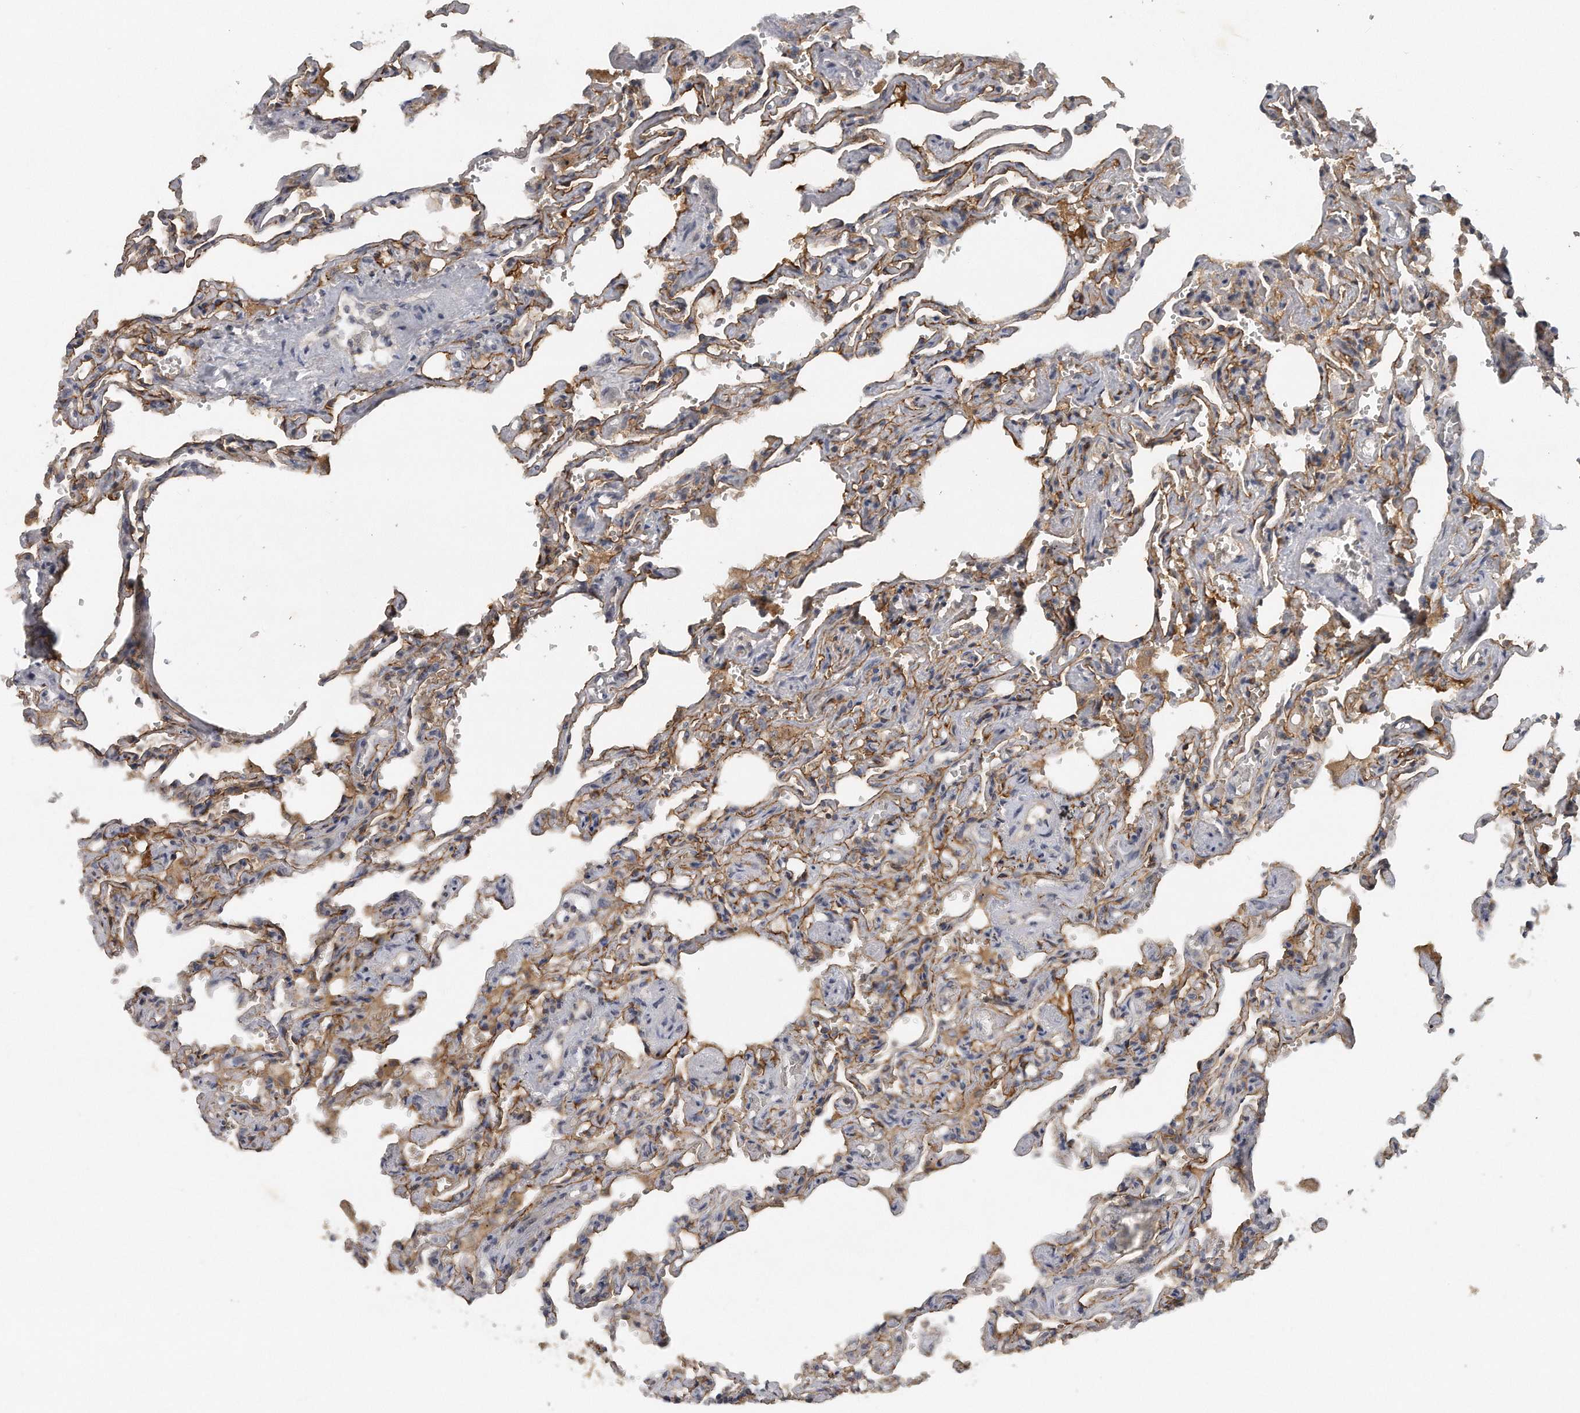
{"staining": {"intensity": "moderate", "quantity": "25%-75%", "location": "cytoplasmic/membranous"}, "tissue": "lung", "cell_type": "Alveolar cells", "image_type": "normal", "snomed": [{"axis": "morphology", "description": "Normal tissue, NOS"}, {"axis": "topography", "description": "Lung"}], "caption": "A histopathology image of lung stained for a protein displays moderate cytoplasmic/membranous brown staining in alveolar cells. Nuclei are stained in blue.", "gene": "TRAPPC14", "patient": {"sex": "male", "age": 21}}